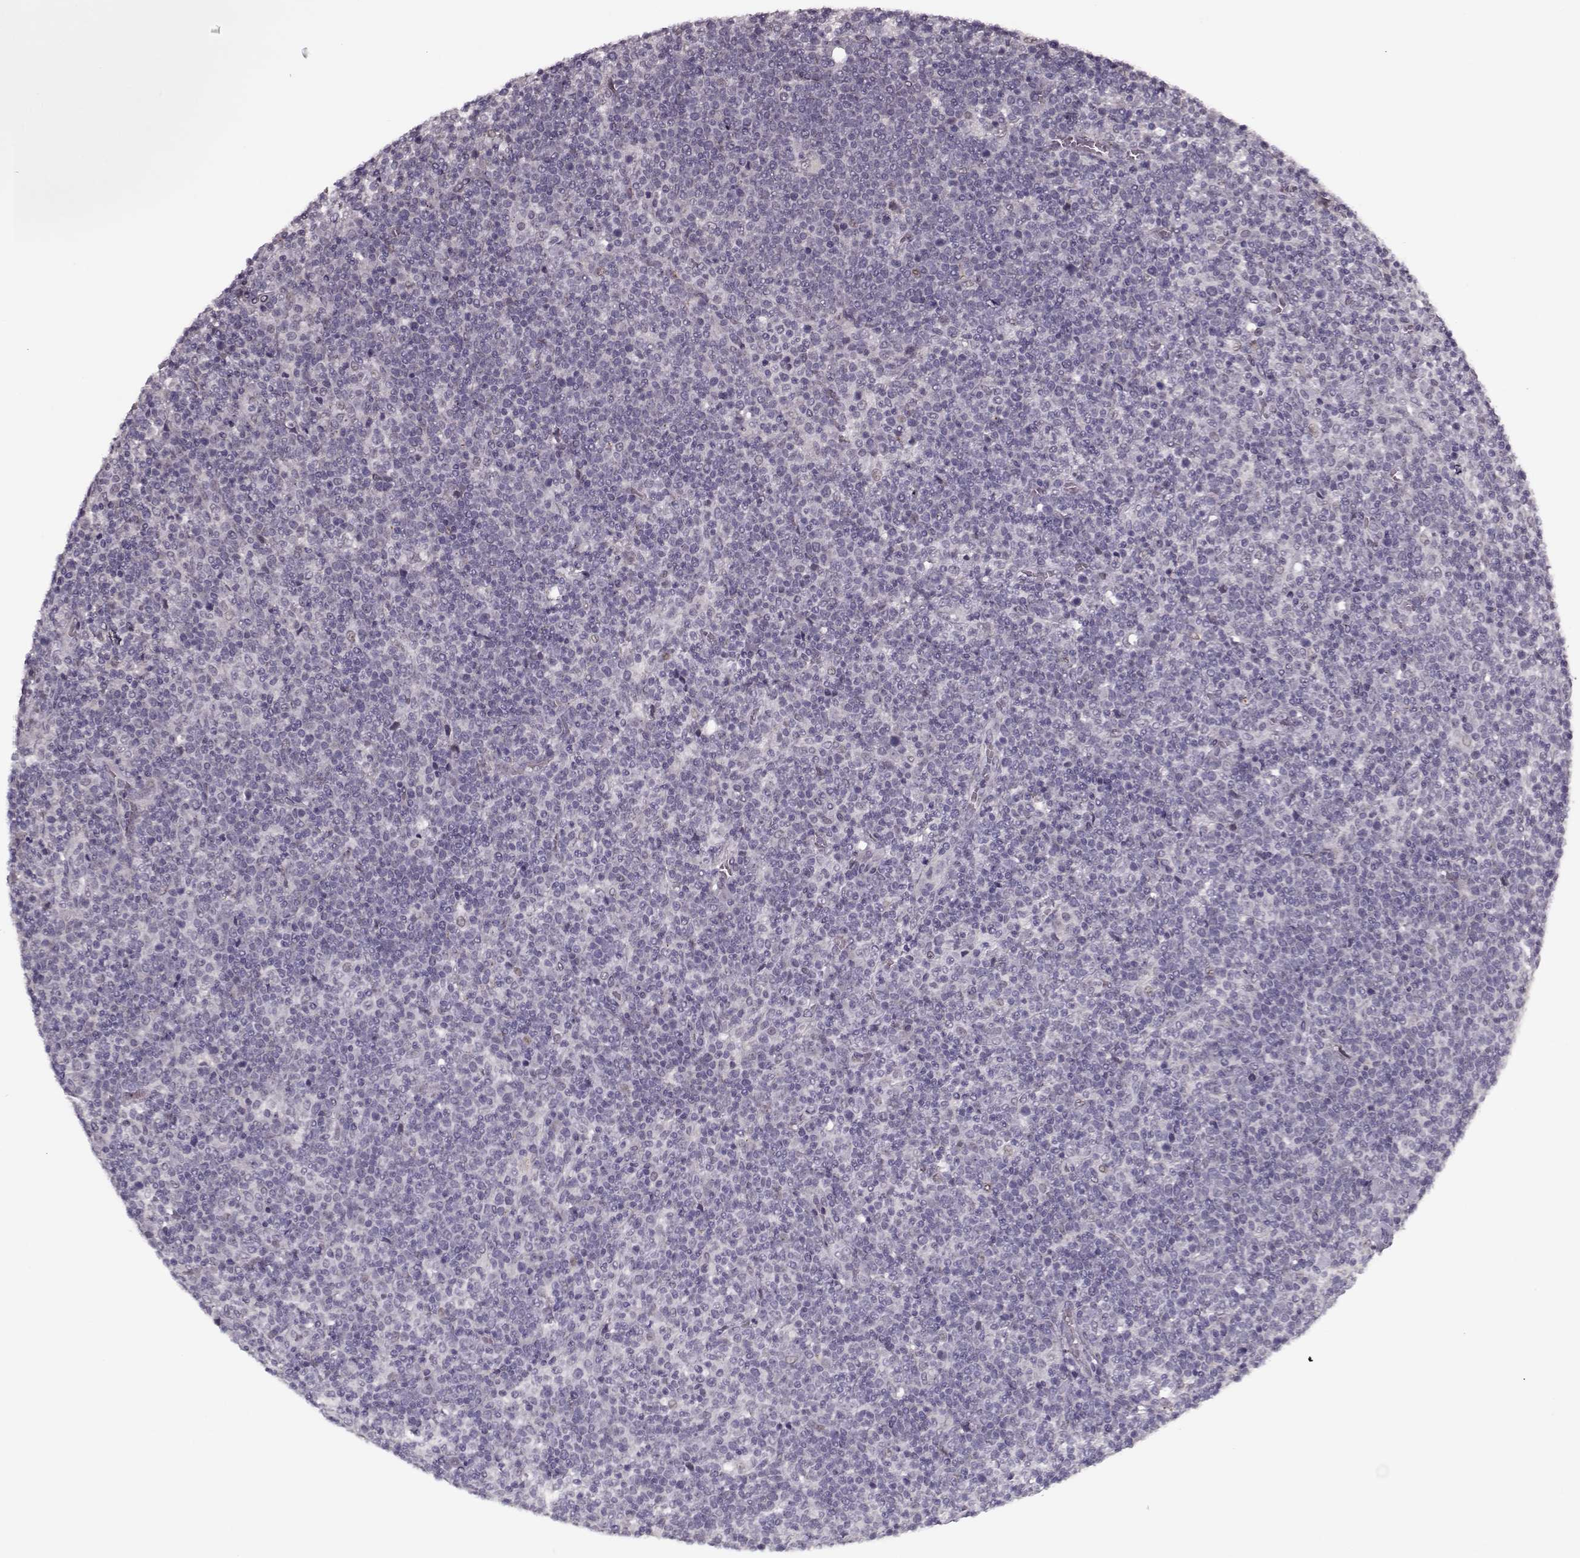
{"staining": {"intensity": "negative", "quantity": "none", "location": "none"}, "tissue": "lymphoma", "cell_type": "Tumor cells", "image_type": "cancer", "snomed": [{"axis": "morphology", "description": "Malignant lymphoma, non-Hodgkin's type, High grade"}, {"axis": "topography", "description": "Lymph node"}], "caption": "DAB (3,3'-diaminobenzidine) immunohistochemical staining of high-grade malignant lymphoma, non-Hodgkin's type displays no significant expression in tumor cells.", "gene": "DNAI3", "patient": {"sex": "male", "age": 61}}